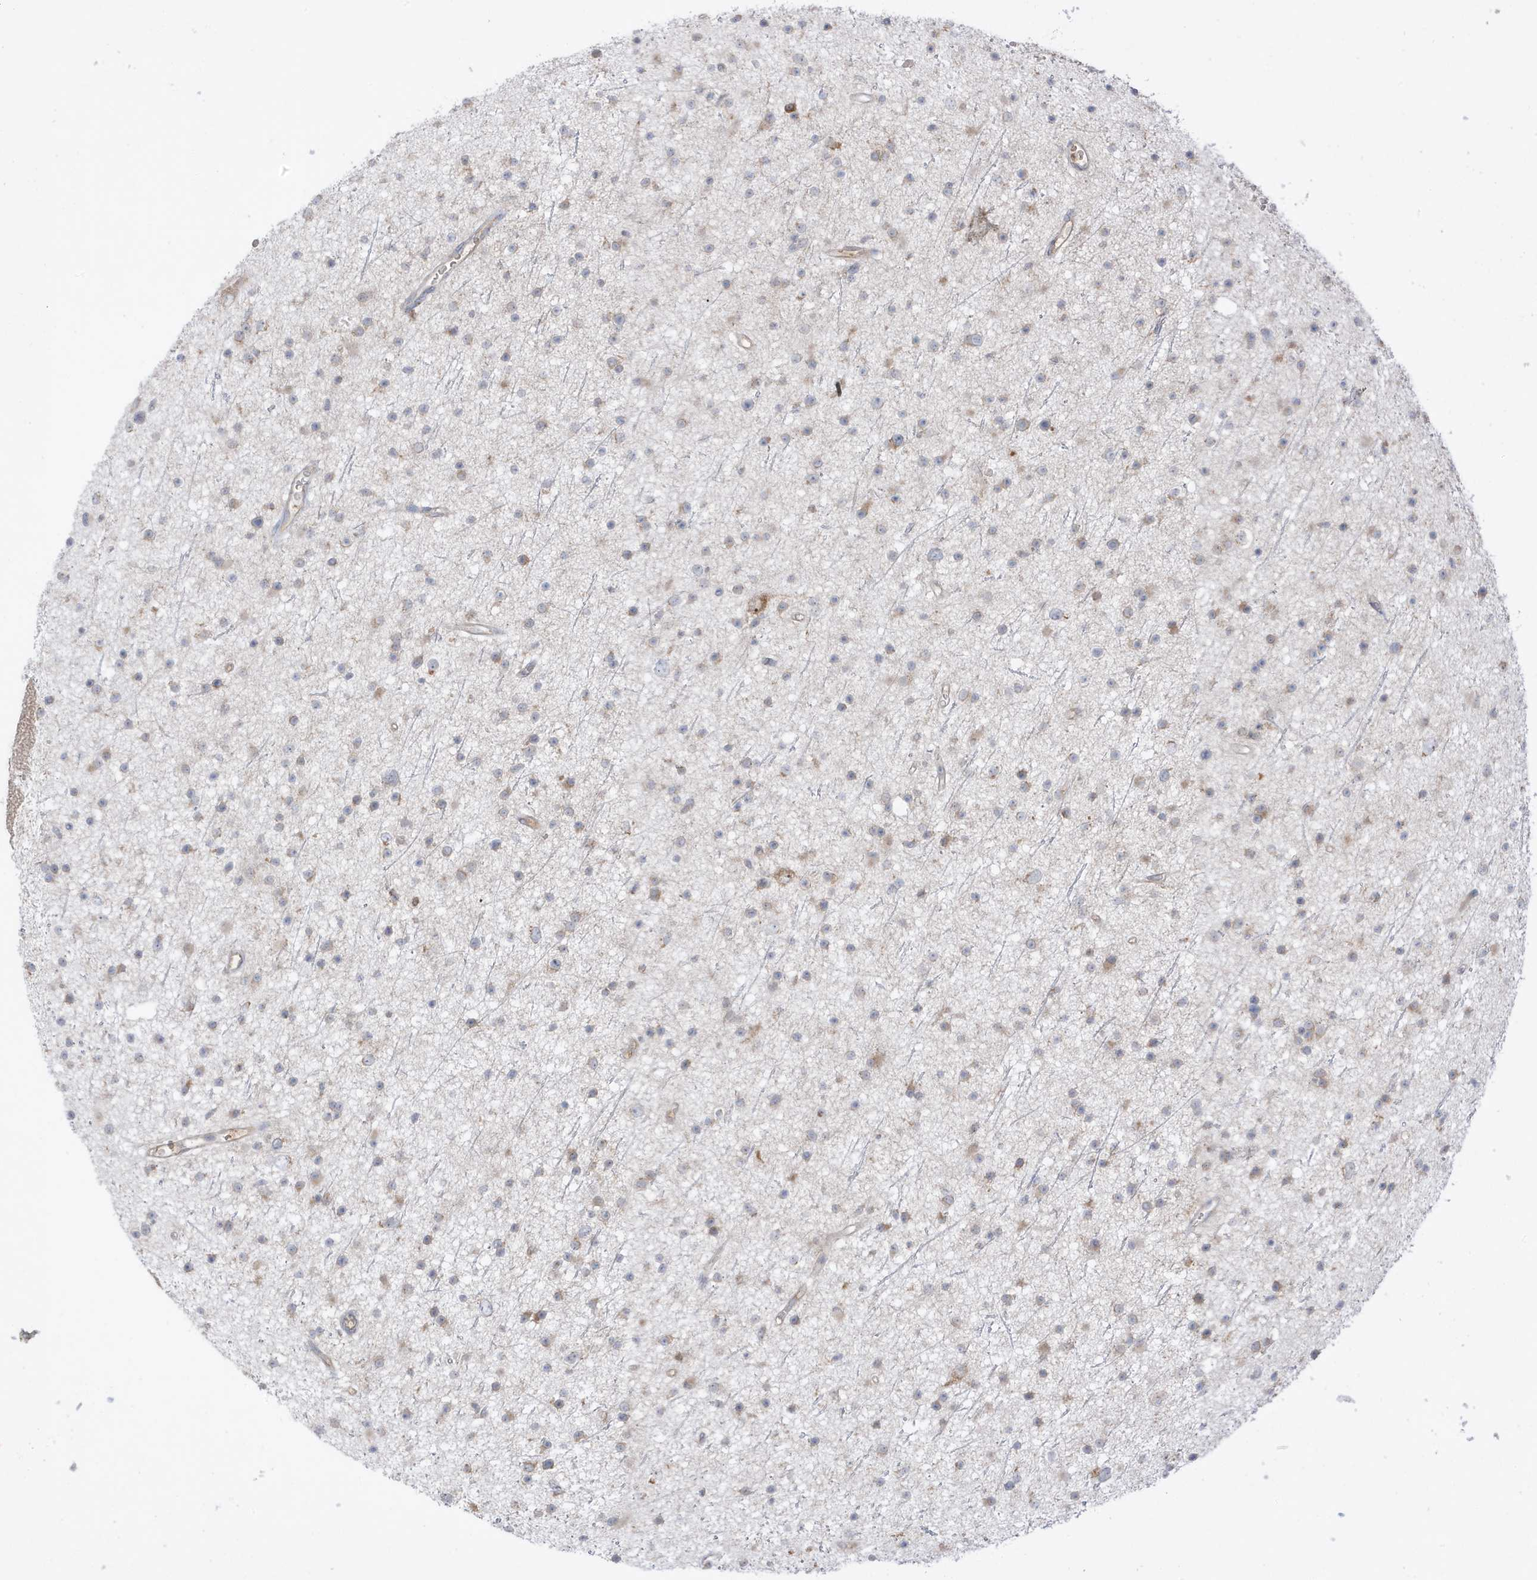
{"staining": {"intensity": "moderate", "quantity": "25%-75%", "location": "cytoplasmic/membranous"}, "tissue": "glioma", "cell_type": "Tumor cells", "image_type": "cancer", "snomed": [{"axis": "morphology", "description": "Glioma, malignant, Low grade"}, {"axis": "topography", "description": "Cerebral cortex"}], "caption": "High-magnification brightfield microscopy of glioma stained with DAB (3,3'-diaminobenzidine) (brown) and counterstained with hematoxylin (blue). tumor cells exhibit moderate cytoplasmic/membranous expression is identified in approximately25%-75% of cells. Immunohistochemistry stains the protein of interest in brown and the nuclei are stained blue.", "gene": "NPPC", "patient": {"sex": "female", "age": 39}}